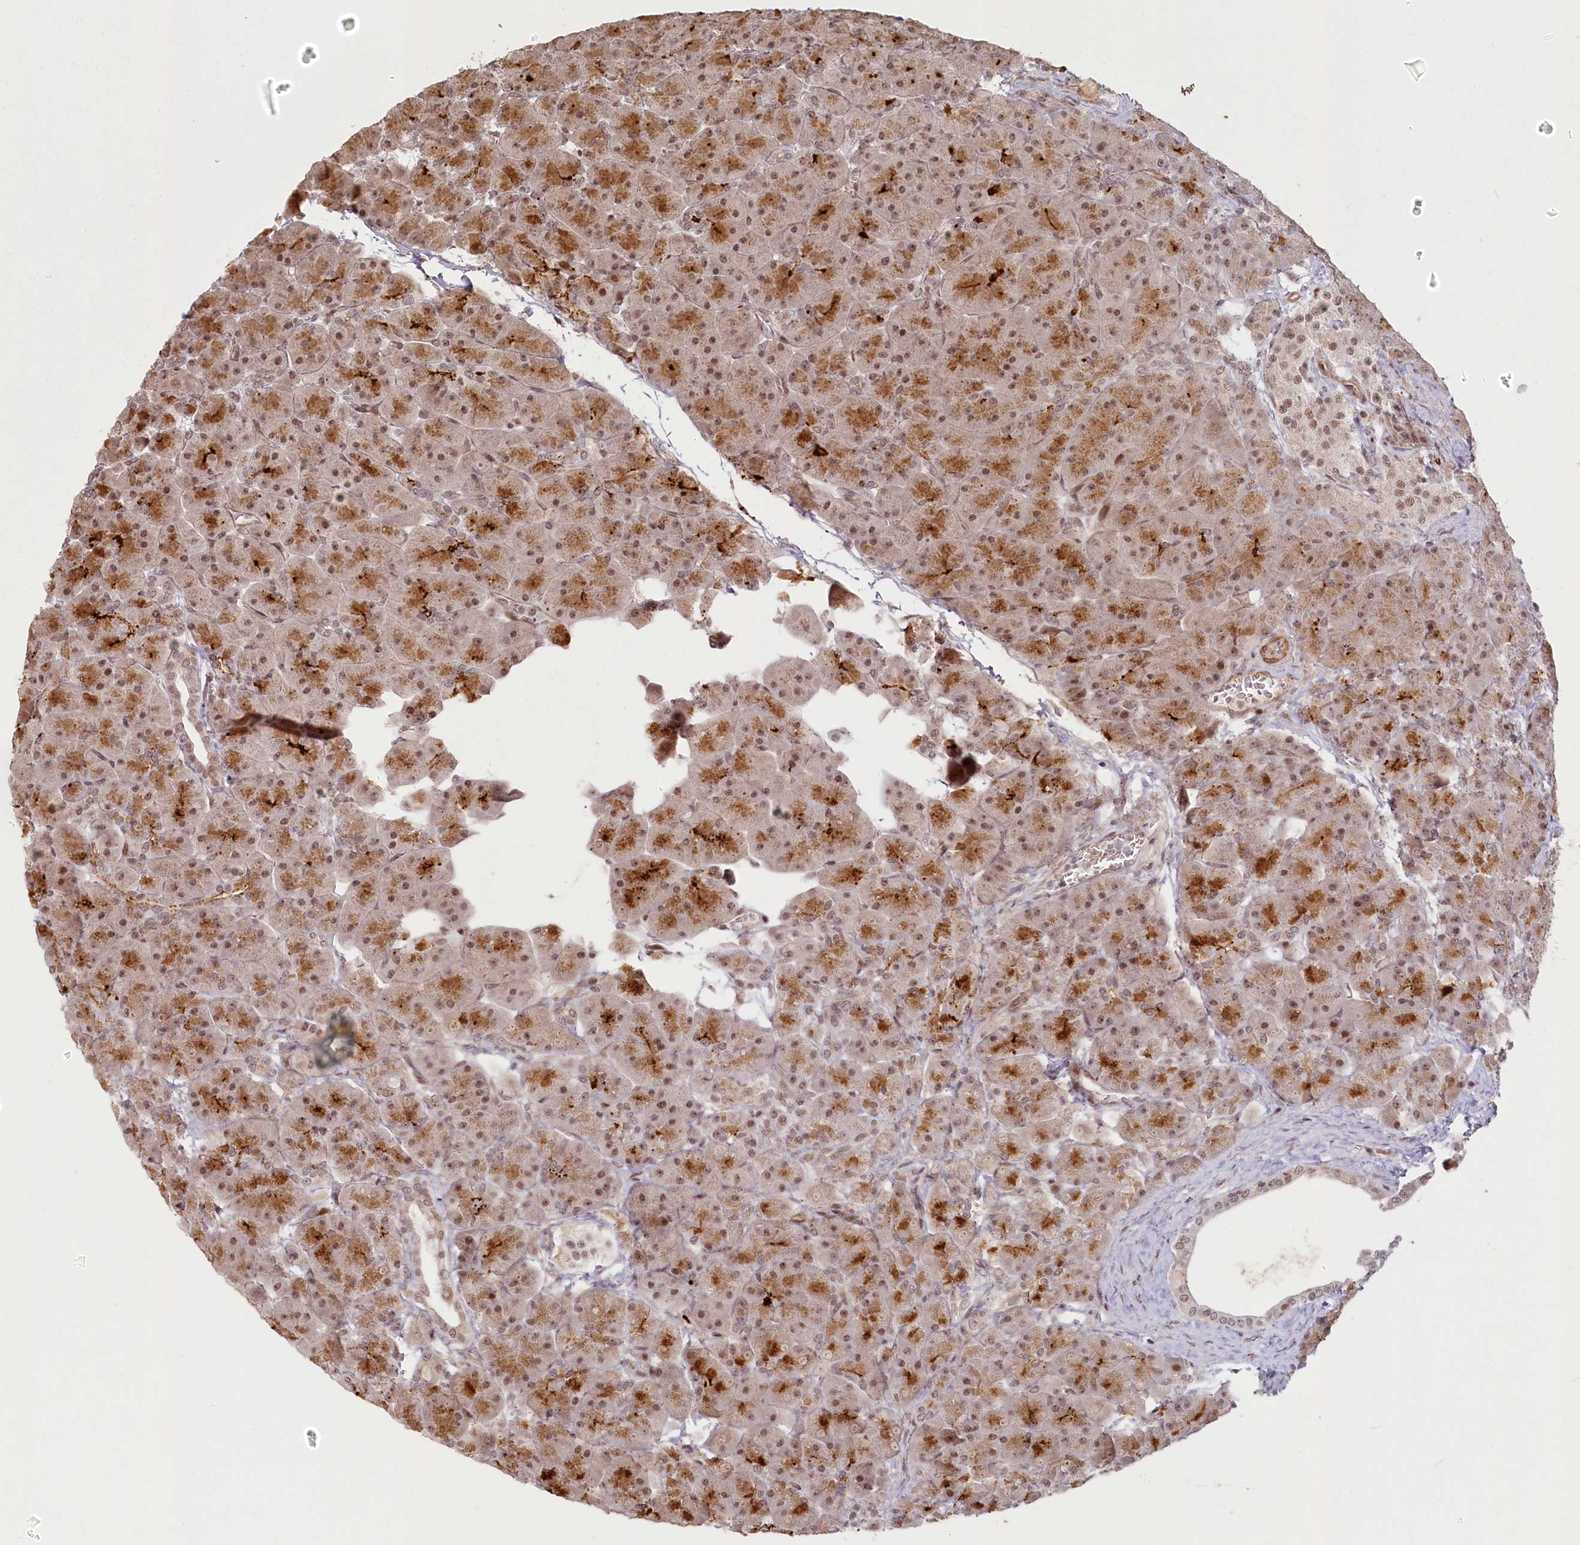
{"staining": {"intensity": "strong", "quantity": ">75%", "location": "cytoplasmic/membranous,nuclear"}, "tissue": "pancreas", "cell_type": "Exocrine glandular cells", "image_type": "normal", "snomed": [{"axis": "morphology", "description": "Normal tissue, NOS"}, {"axis": "topography", "description": "Pancreas"}], "caption": "An immunohistochemistry micrograph of unremarkable tissue is shown. Protein staining in brown highlights strong cytoplasmic/membranous,nuclear positivity in pancreas within exocrine glandular cells. The staining was performed using DAB (3,3'-diaminobenzidine), with brown indicating positive protein expression. Nuclei are stained blue with hematoxylin.", "gene": "FAM204A", "patient": {"sex": "male", "age": 66}}